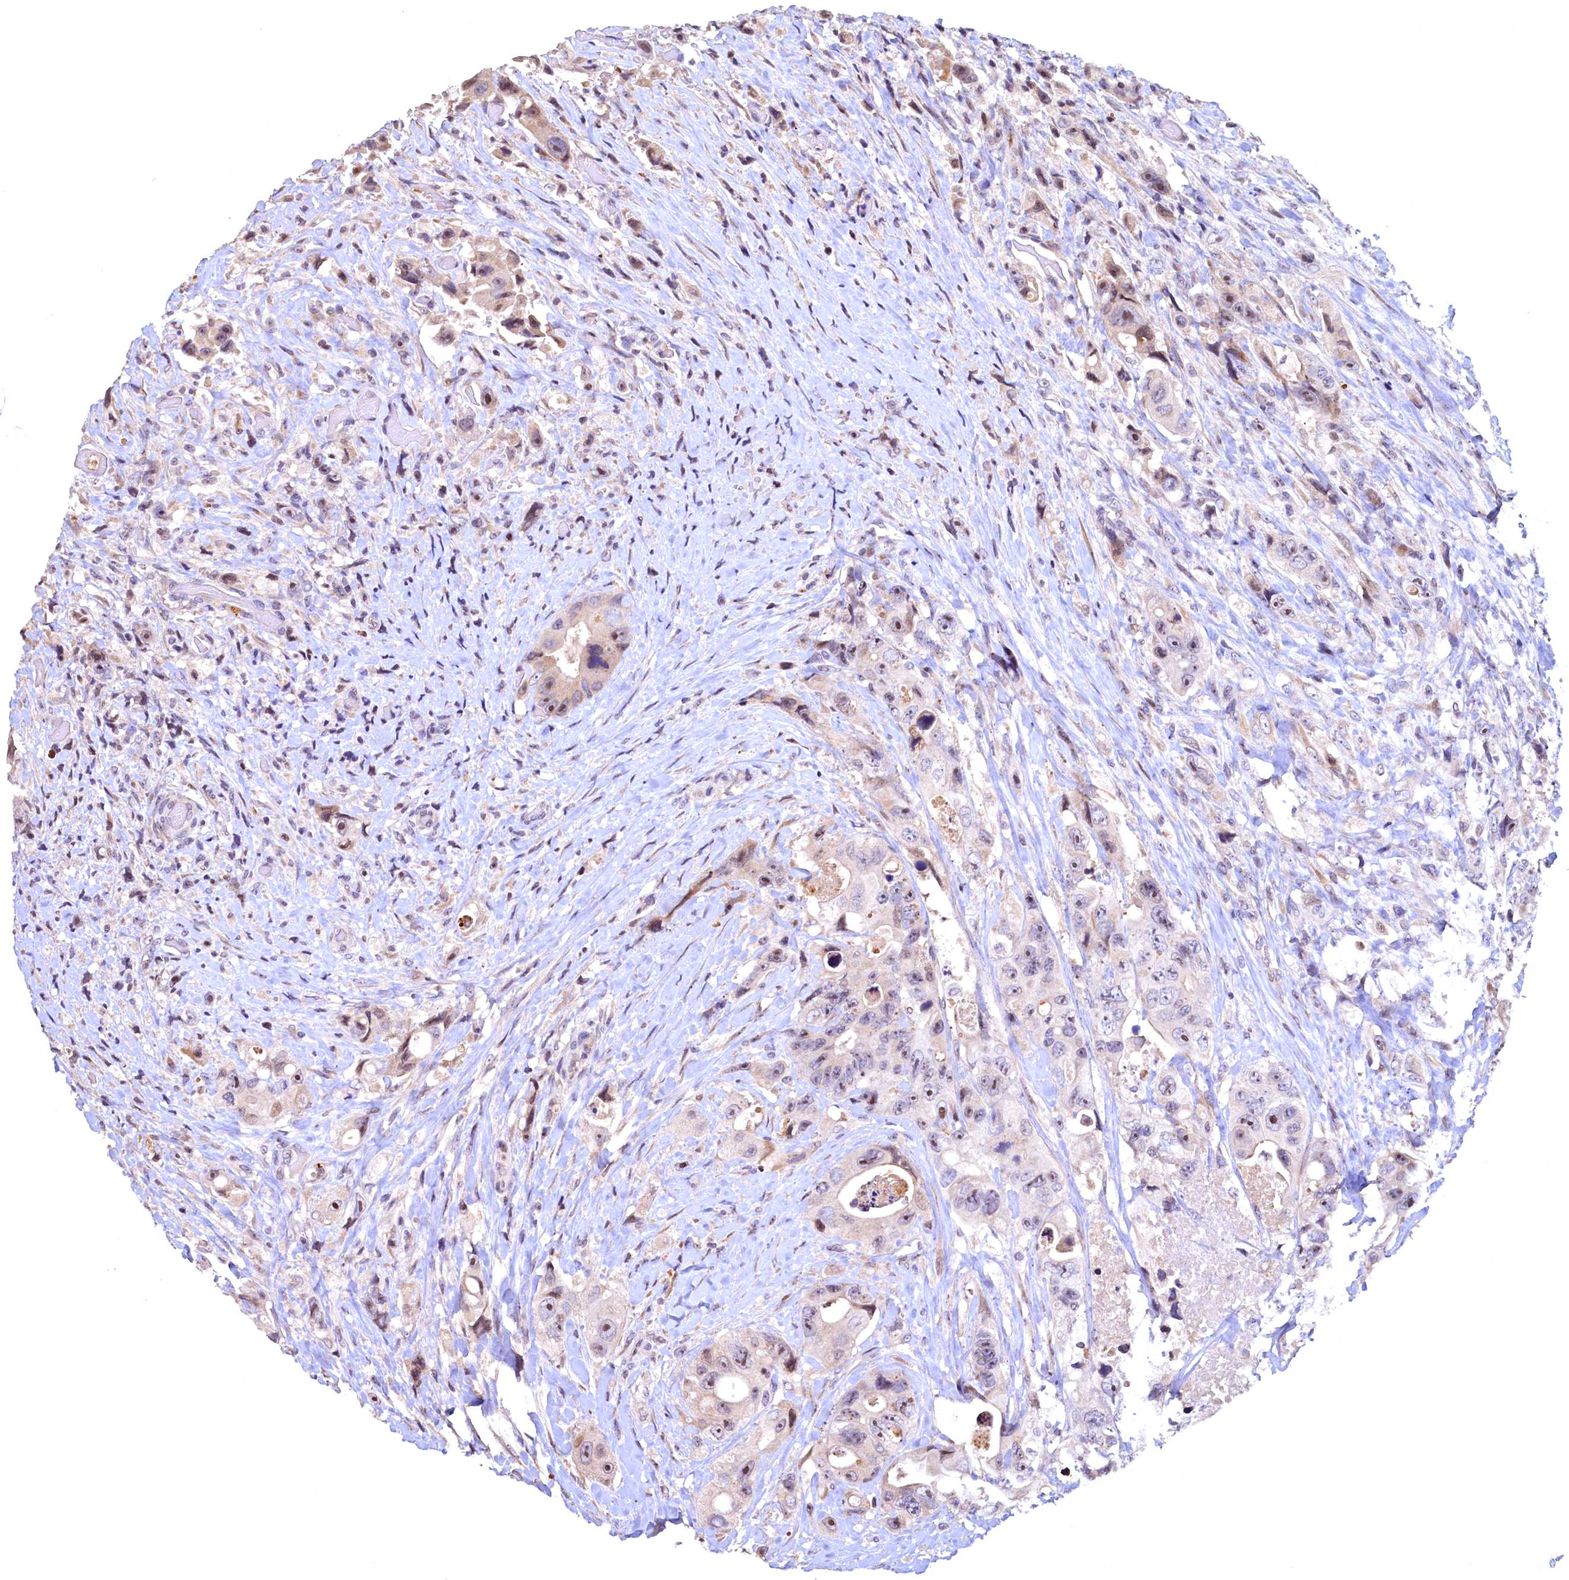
{"staining": {"intensity": "moderate", "quantity": "<25%", "location": "nuclear"}, "tissue": "colorectal cancer", "cell_type": "Tumor cells", "image_type": "cancer", "snomed": [{"axis": "morphology", "description": "Adenocarcinoma, NOS"}, {"axis": "topography", "description": "Colon"}], "caption": "About <25% of tumor cells in human colorectal adenocarcinoma reveal moderate nuclear protein staining as visualized by brown immunohistochemical staining.", "gene": "LATS2", "patient": {"sex": "female", "age": 46}}